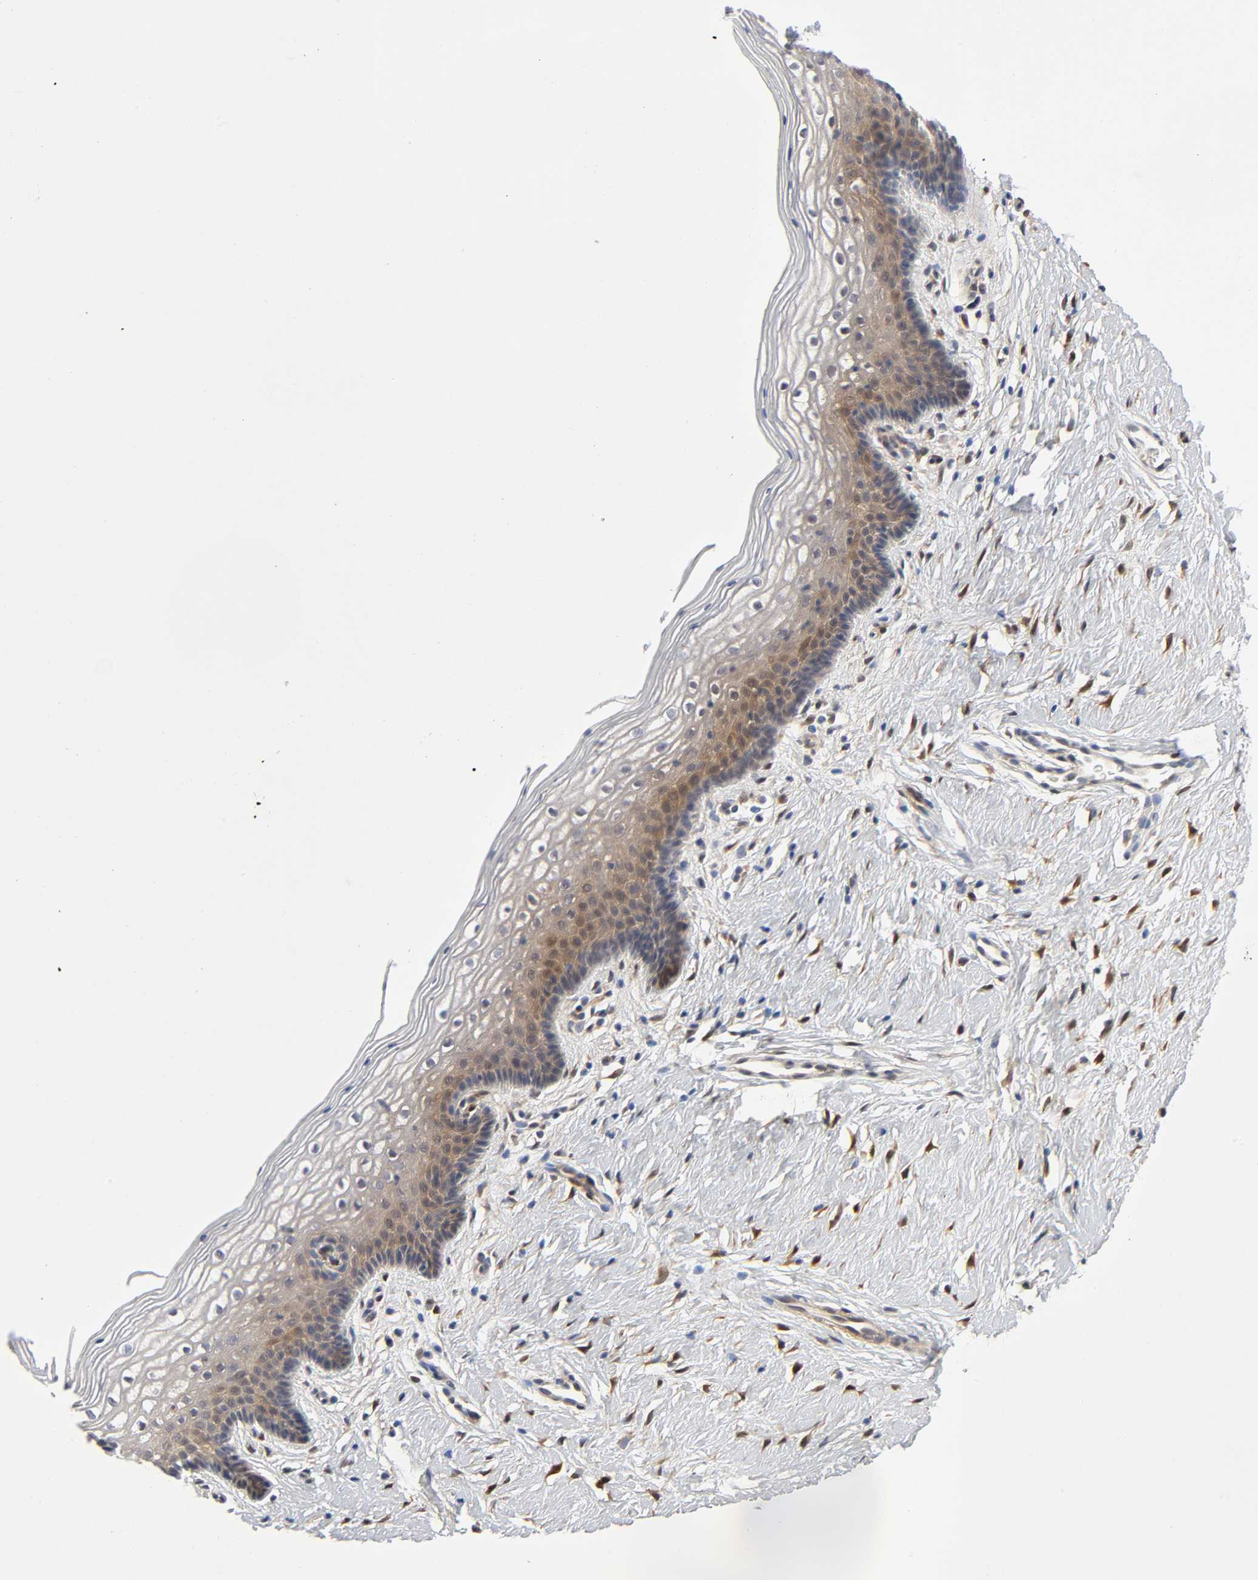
{"staining": {"intensity": "moderate", "quantity": "25%-75%", "location": "cytoplasmic/membranous"}, "tissue": "vagina", "cell_type": "Squamous epithelial cells", "image_type": "normal", "snomed": [{"axis": "morphology", "description": "Normal tissue, NOS"}, {"axis": "topography", "description": "Vagina"}], "caption": "A medium amount of moderate cytoplasmic/membranous staining is seen in approximately 25%-75% of squamous epithelial cells in unremarkable vagina. Using DAB (brown) and hematoxylin (blue) stains, captured at high magnification using brightfield microscopy.", "gene": "PTEN", "patient": {"sex": "female", "age": 46}}